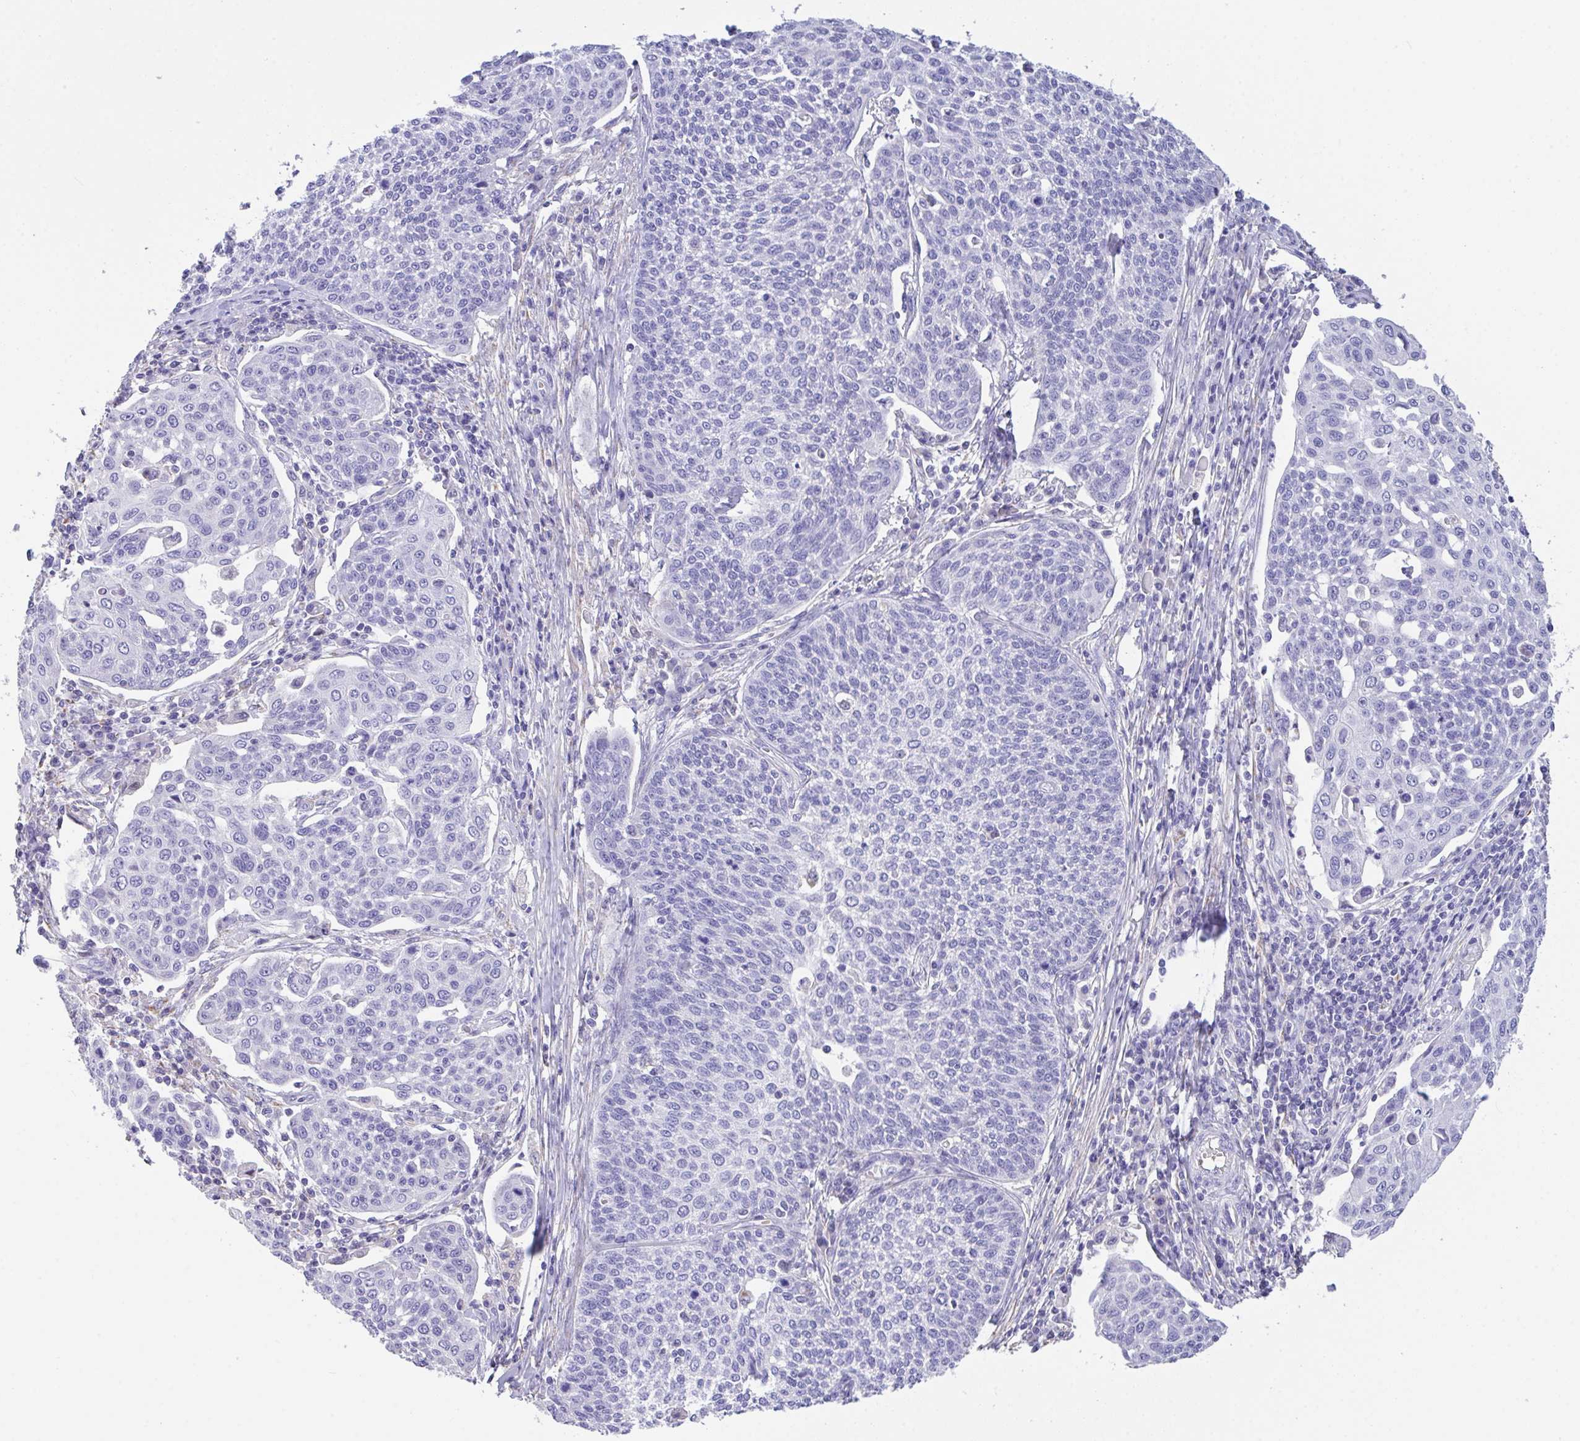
{"staining": {"intensity": "negative", "quantity": "none", "location": "none"}, "tissue": "cervical cancer", "cell_type": "Tumor cells", "image_type": "cancer", "snomed": [{"axis": "morphology", "description": "Squamous cell carcinoma, NOS"}, {"axis": "topography", "description": "Cervix"}], "caption": "IHC of squamous cell carcinoma (cervical) displays no expression in tumor cells. (Brightfield microscopy of DAB (3,3'-diaminobenzidine) immunohistochemistry (IHC) at high magnification).", "gene": "CA10", "patient": {"sex": "female", "age": 34}}